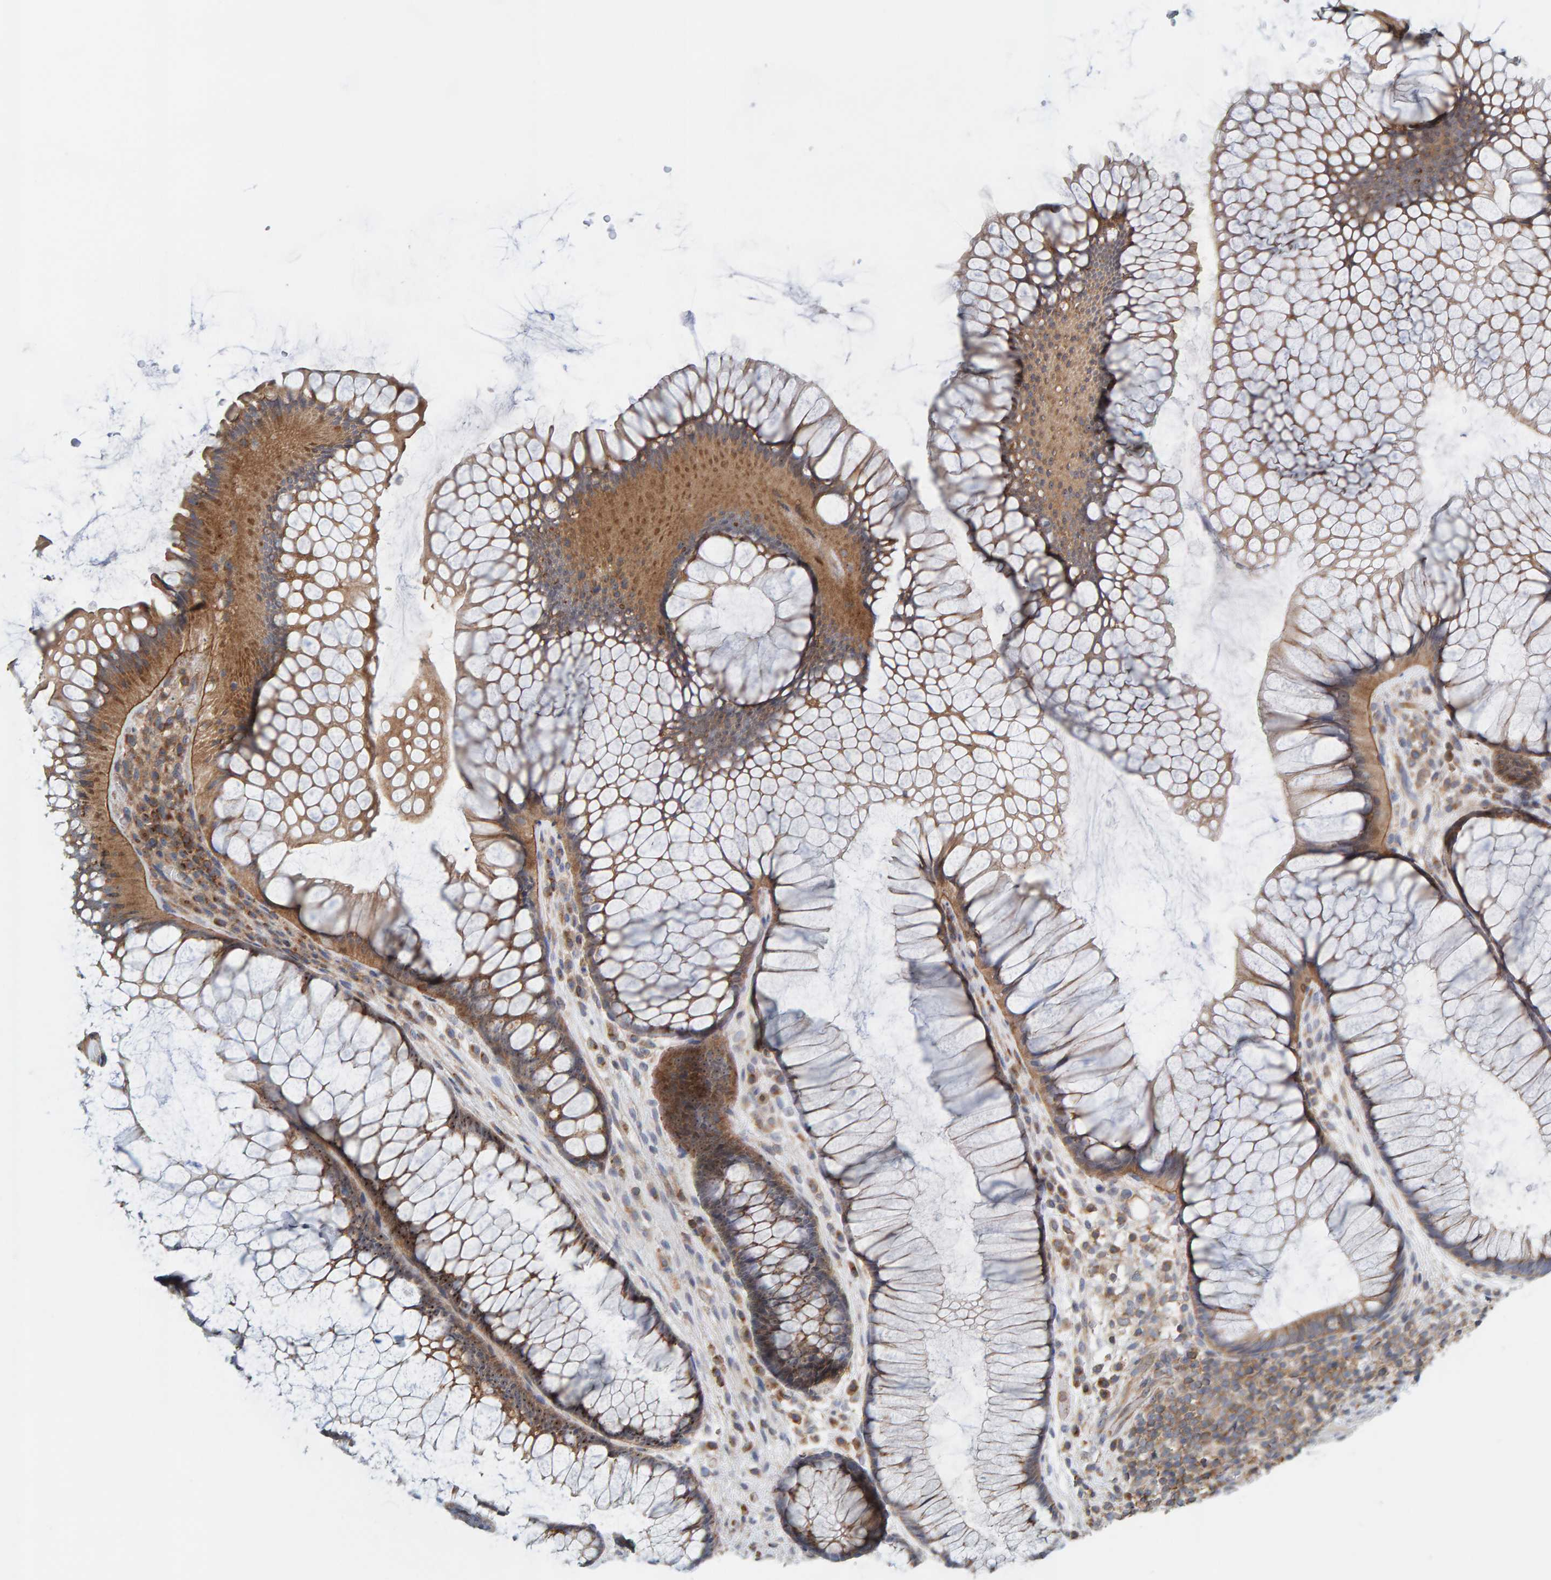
{"staining": {"intensity": "moderate", "quantity": ">75%", "location": "cytoplasmic/membranous,nuclear"}, "tissue": "rectum", "cell_type": "Glandular cells", "image_type": "normal", "snomed": [{"axis": "morphology", "description": "Normal tissue, NOS"}, {"axis": "topography", "description": "Rectum"}], "caption": "IHC staining of normal rectum, which shows medium levels of moderate cytoplasmic/membranous,nuclear staining in about >75% of glandular cells indicating moderate cytoplasmic/membranous,nuclear protein staining. The staining was performed using DAB (brown) for protein detection and nuclei were counterstained in hematoxylin (blue).", "gene": "CCM2", "patient": {"sex": "male", "age": 51}}